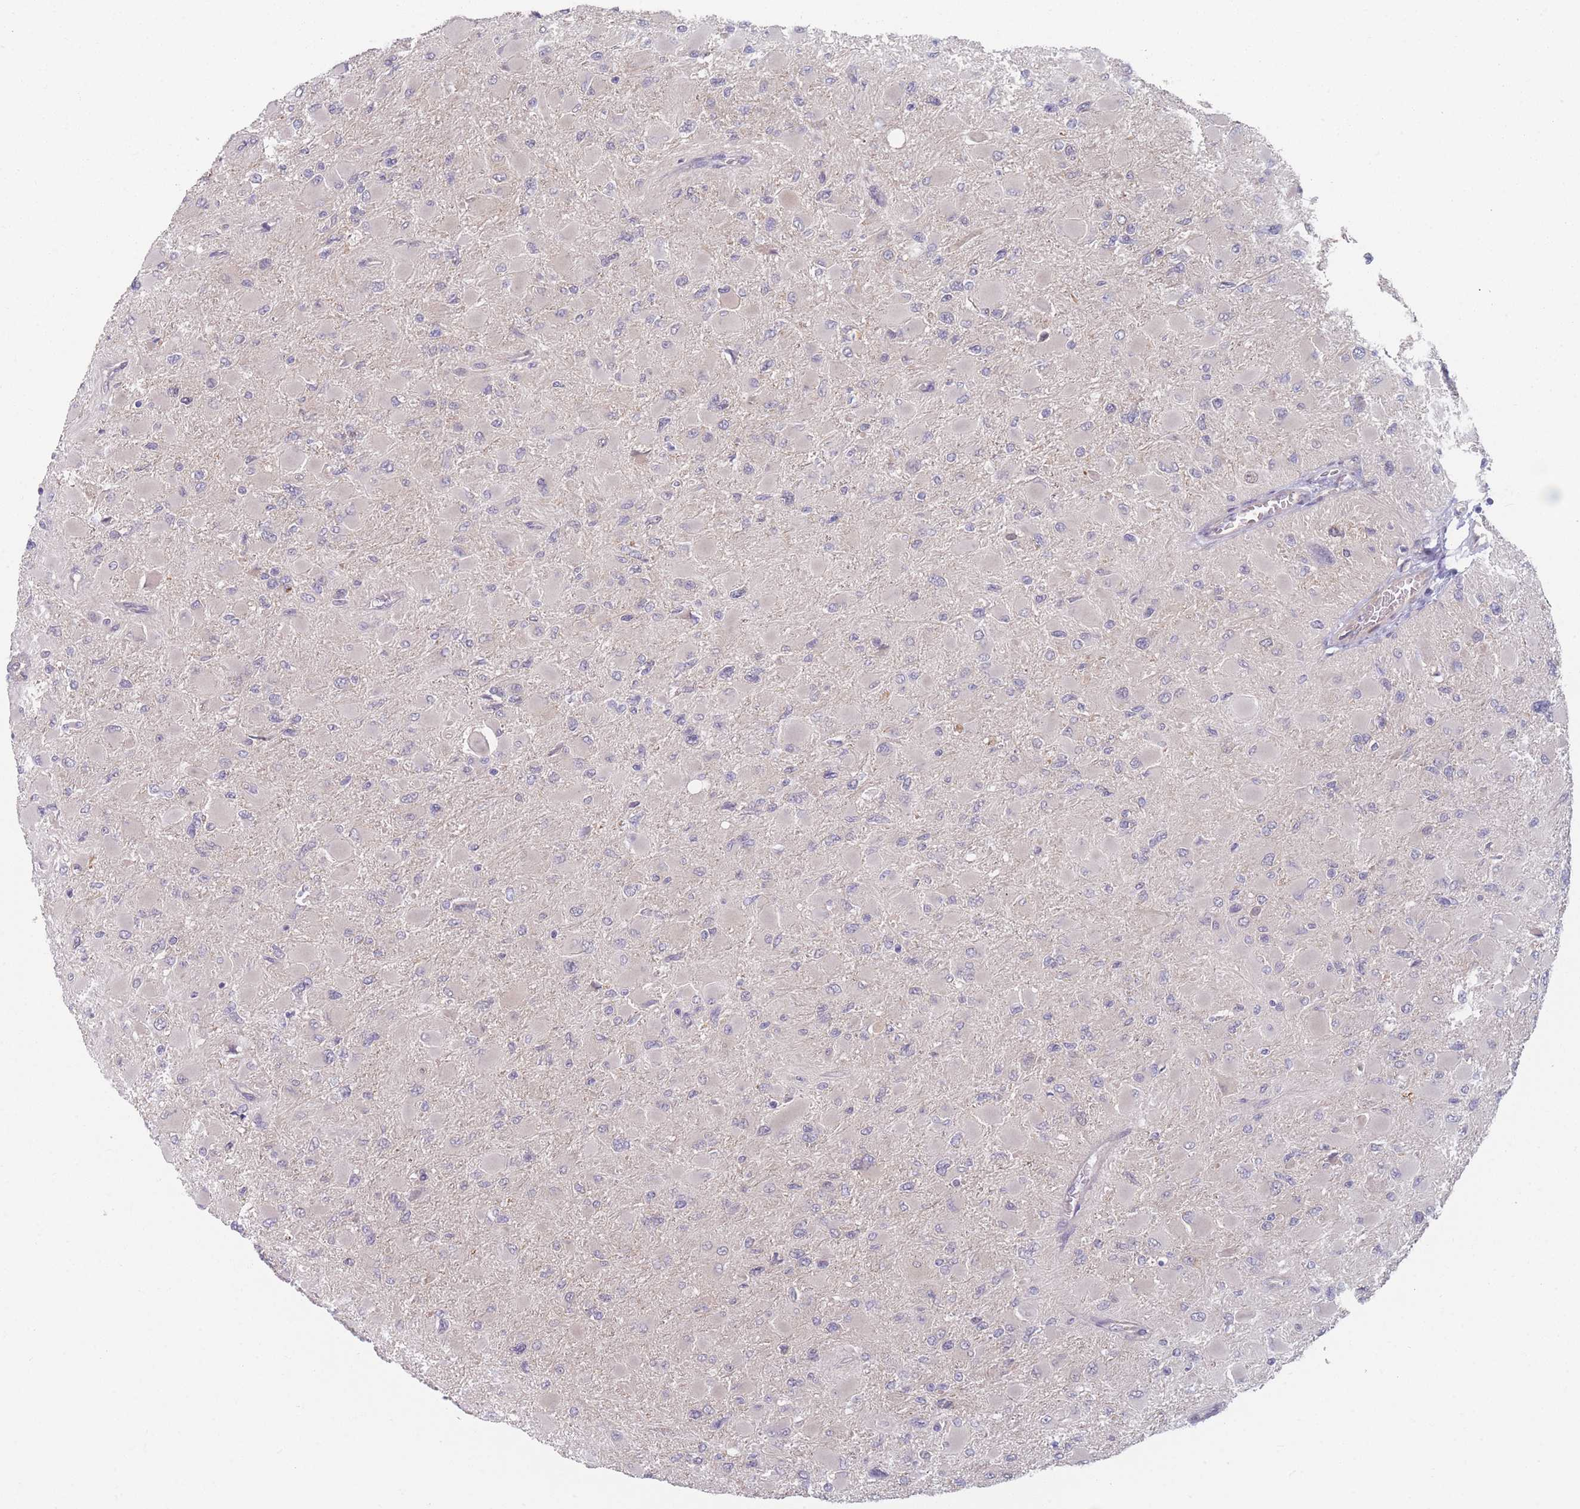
{"staining": {"intensity": "negative", "quantity": "none", "location": "none"}, "tissue": "glioma", "cell_type": "Tumor cells", "image_type": "cancer", "snomed": [{"axis": "morphology", "description": "Glioma, malignant, High grade"}, {"axis": "topography", "description": "Cerebral cortex"}], "caption": "The histopathology image demonstrates no significant positivity in tumor cells of malignant glioma (high-grade).", "gene": "ANKRD10", "patient": {"sex": "female", "age": 36}}